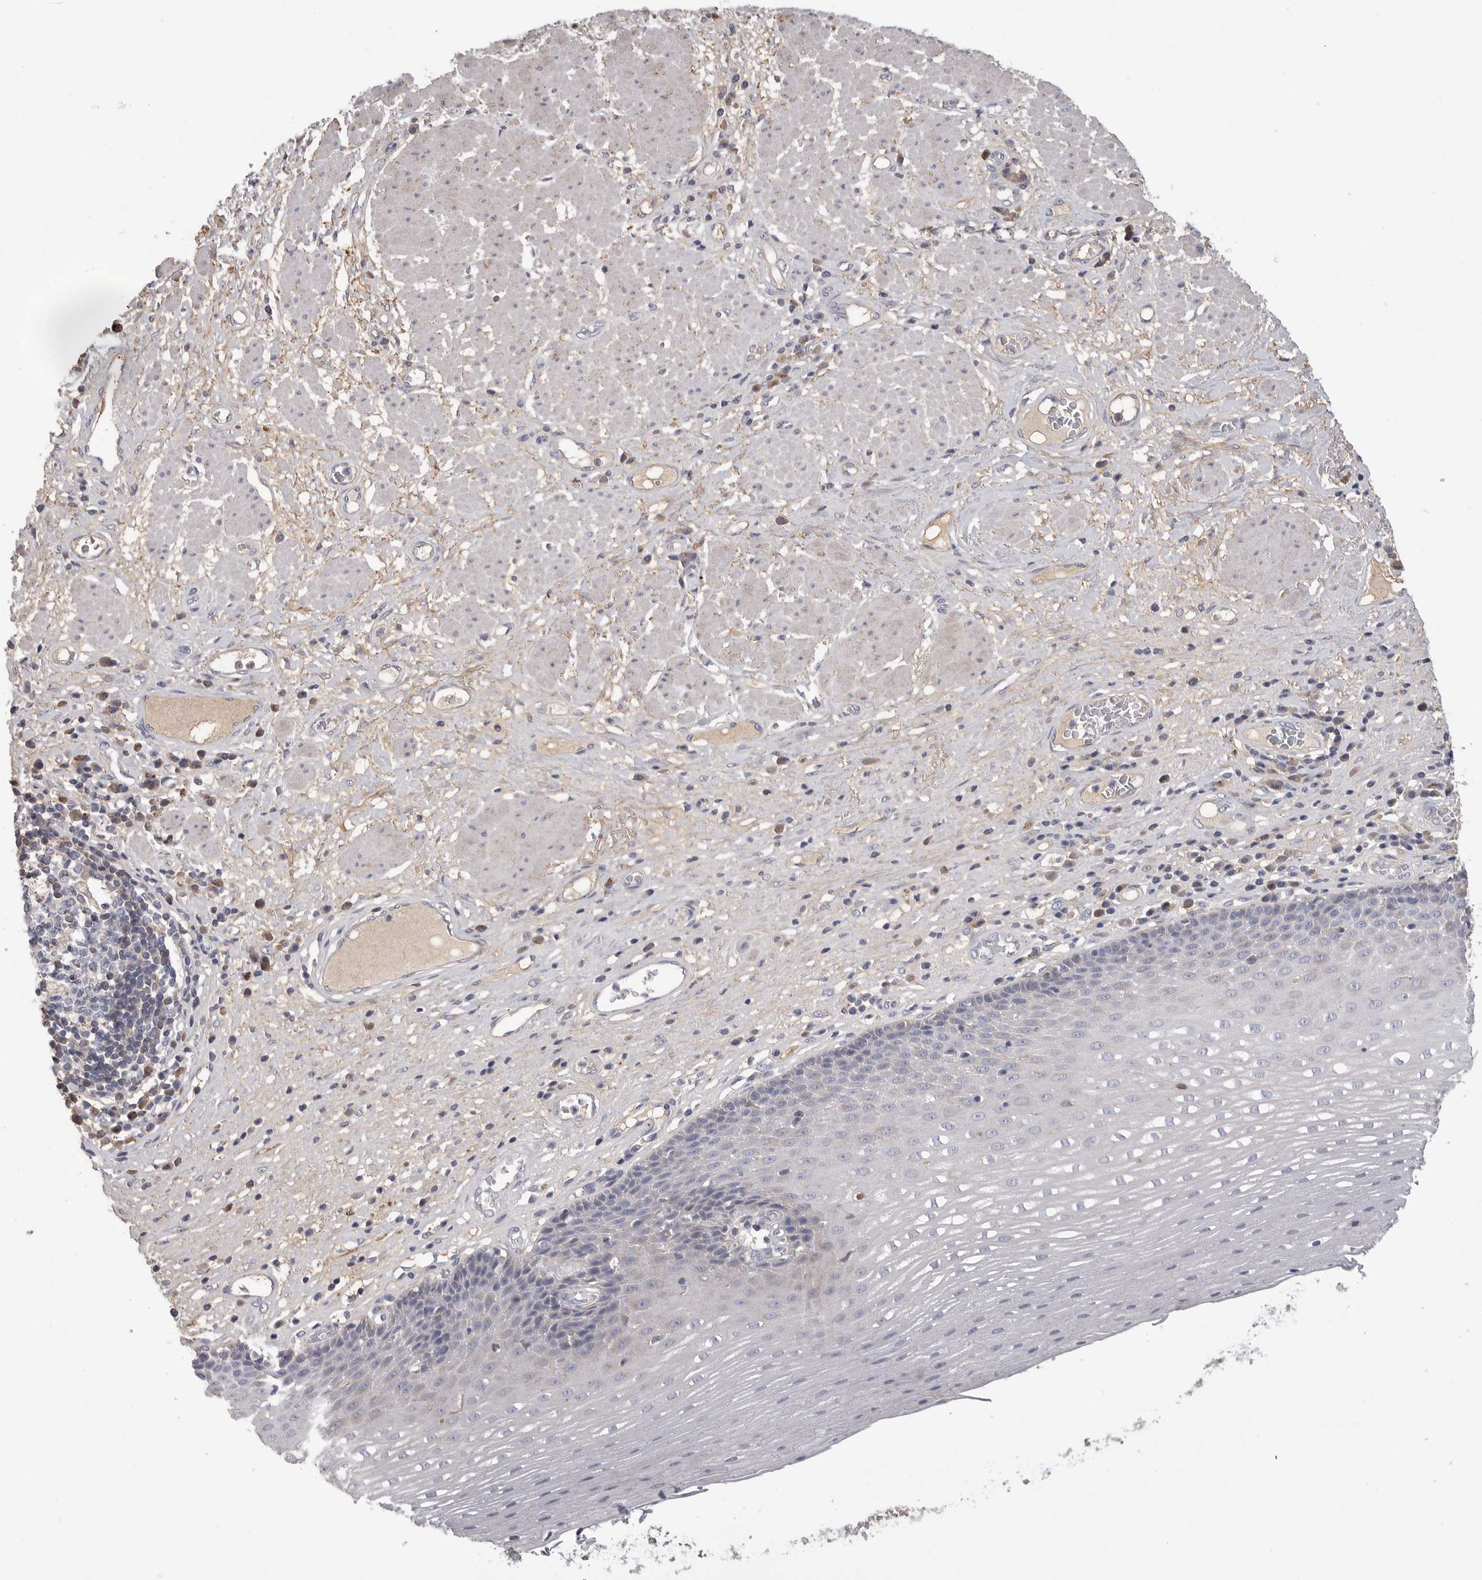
{"staining": {"intensity": "negative", "quantity": "none", "location": "none"}, "tissue": "esophagus", "cell_type": "Squamous epithelial cells", "image_type": "normal", "snomed": [{"axis": "morphology", "description": "Normal tissue, NOS"}, {"axis": "morphology", "description": "Adenocarcinoma, NOS"}, {"axis": "topography", "description": "Esophagus"}], "caption": "The histopathology image reveals no significant staining in squamous epithelial cells of esophagus. (DAB (3,3'-diaminobenzidine) immunohistochemistry (IHC) visualized using brightfield microscopy, high magnification).", "gene": "SDC3", "patient": {"sex": "male", "age": 62}}